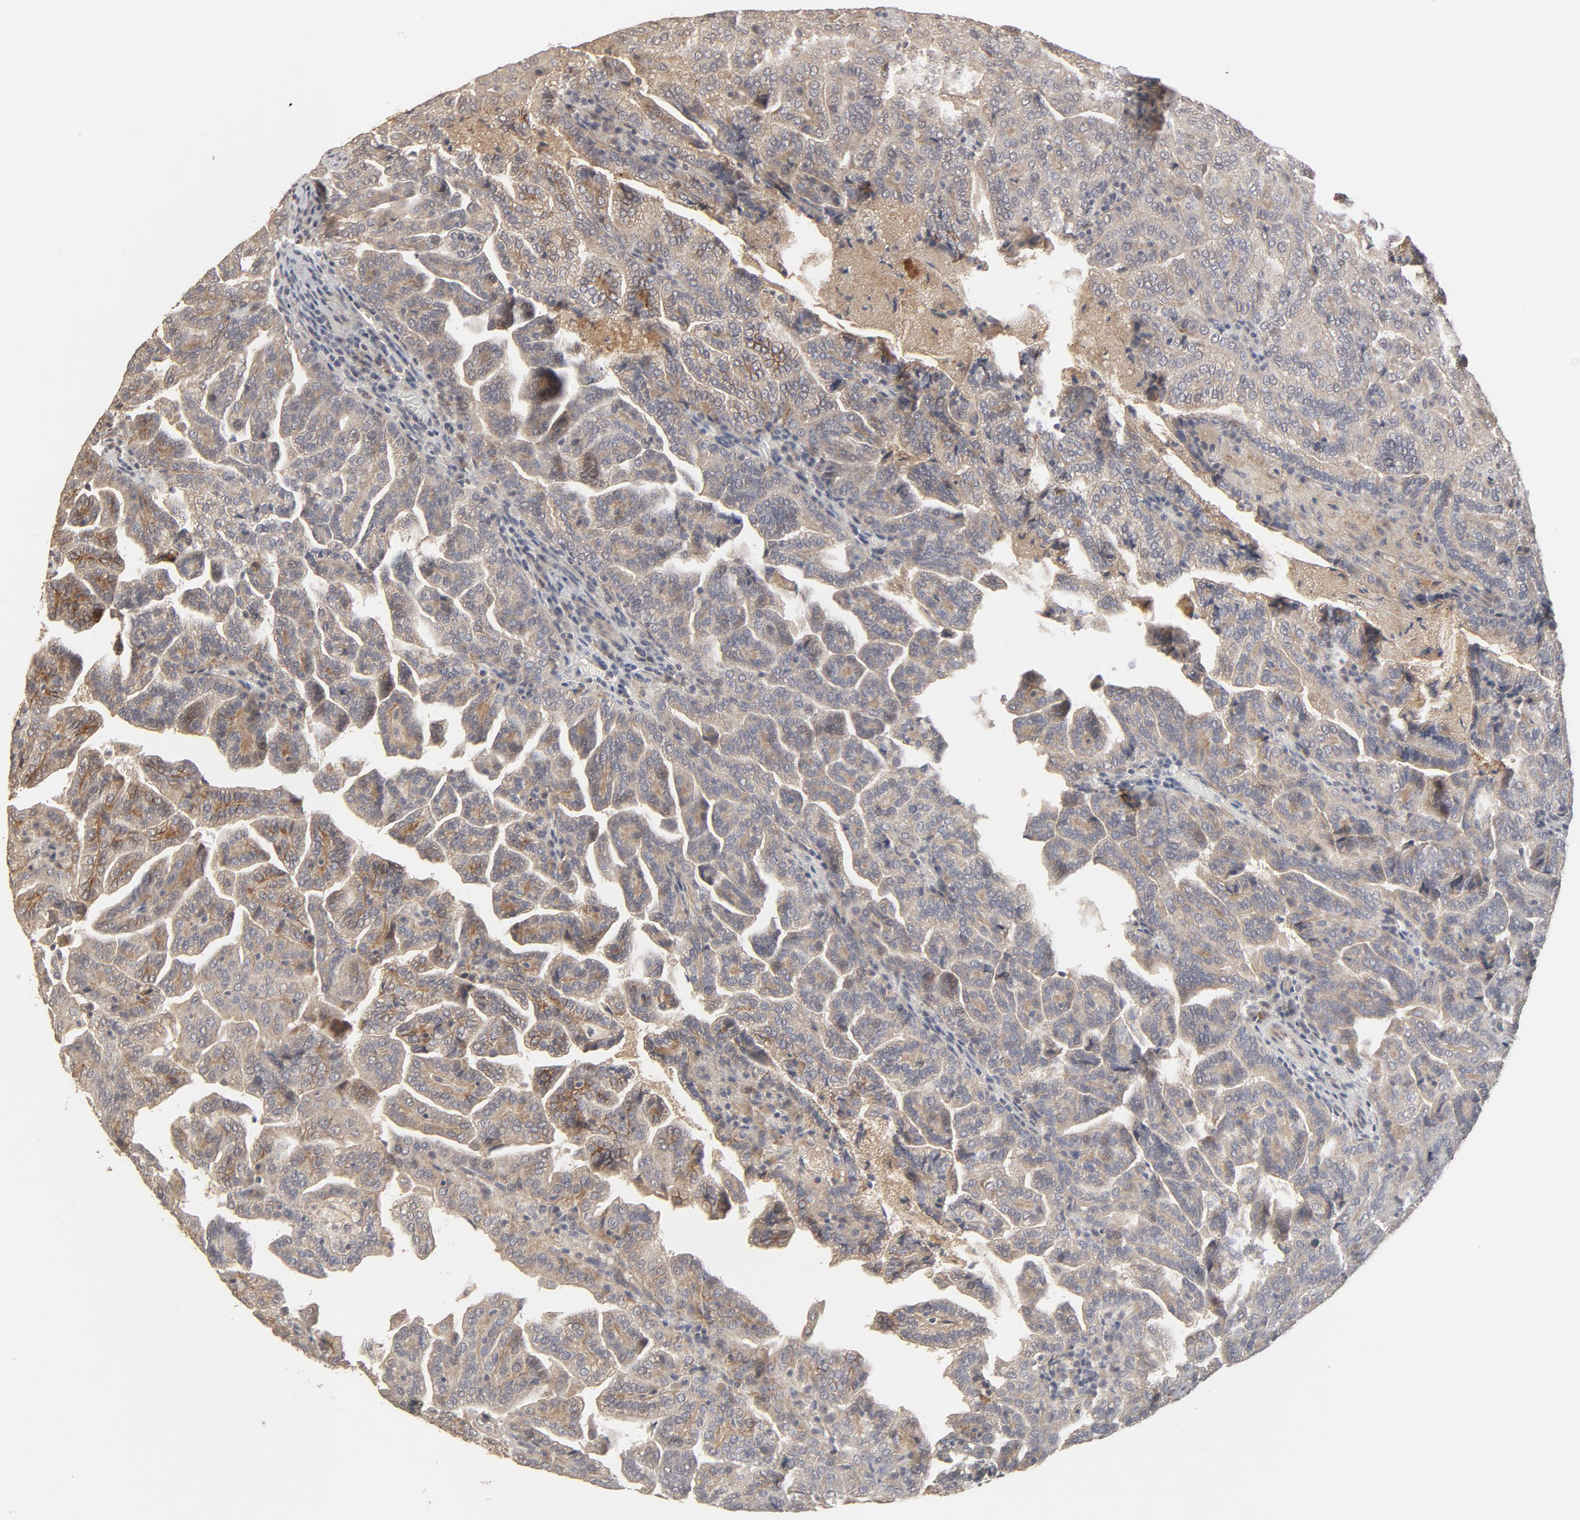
{"staining": {"intensity": "moderate", "quantity": ">75%", "location": "cytoplasmic/membranous"}, "tissue": "renal cancer", "cell_type": "Tumor cells", "image_type": "cancer", "snomed": [{"axis": "morphology", "description": "Adenocarcinoma, NOS"}, {"axis": "topography", "description": "Kidney"}], "caption": "This micrograph demonstrates immunohistochemistry staining of adenocarcinoma (renal), with medium moderate cytoplasmic/membranous expression in approximately >75% of tumor cells.", "gene": "IL3RA", "patient": {"sex": "male", "age": 61}}